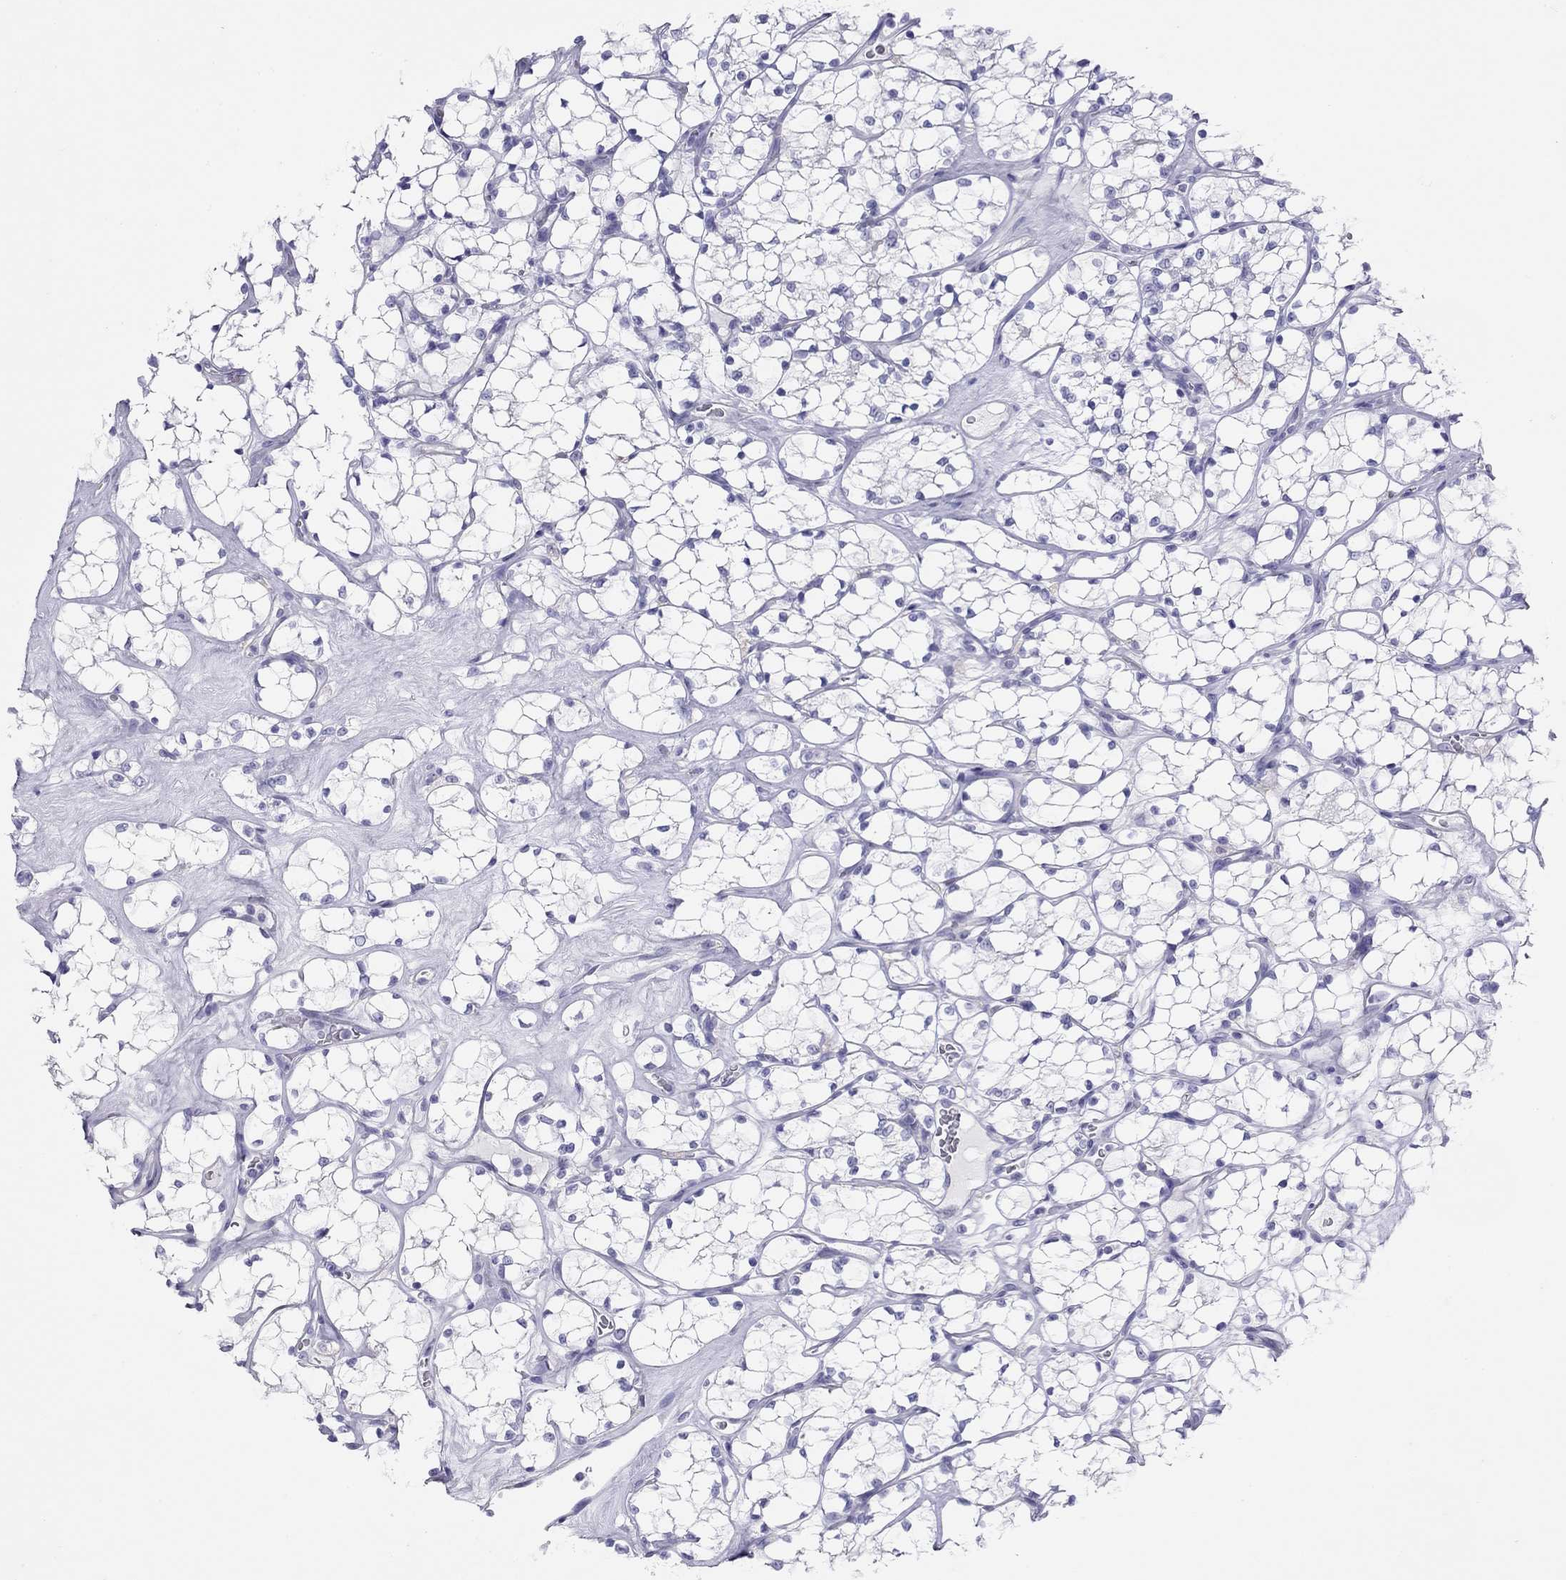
{"staining": {"intensity": "negative", "quantity": "none", "location": "none"}, "tissue": "renal cancer", "cell_type": "Tumor cells", "image_type": "cancer", "snomed": [{"axis": "morphology", "description": "Adenocarcinoma, NOS"}, {"axis": "topography", "description": "Kidney"}], "caption": "Tumor cells are negative for brown protein staining in renal cancer.", "gene": "HLA-DQB2", "patient": {"sex": "female", "age": 69}}